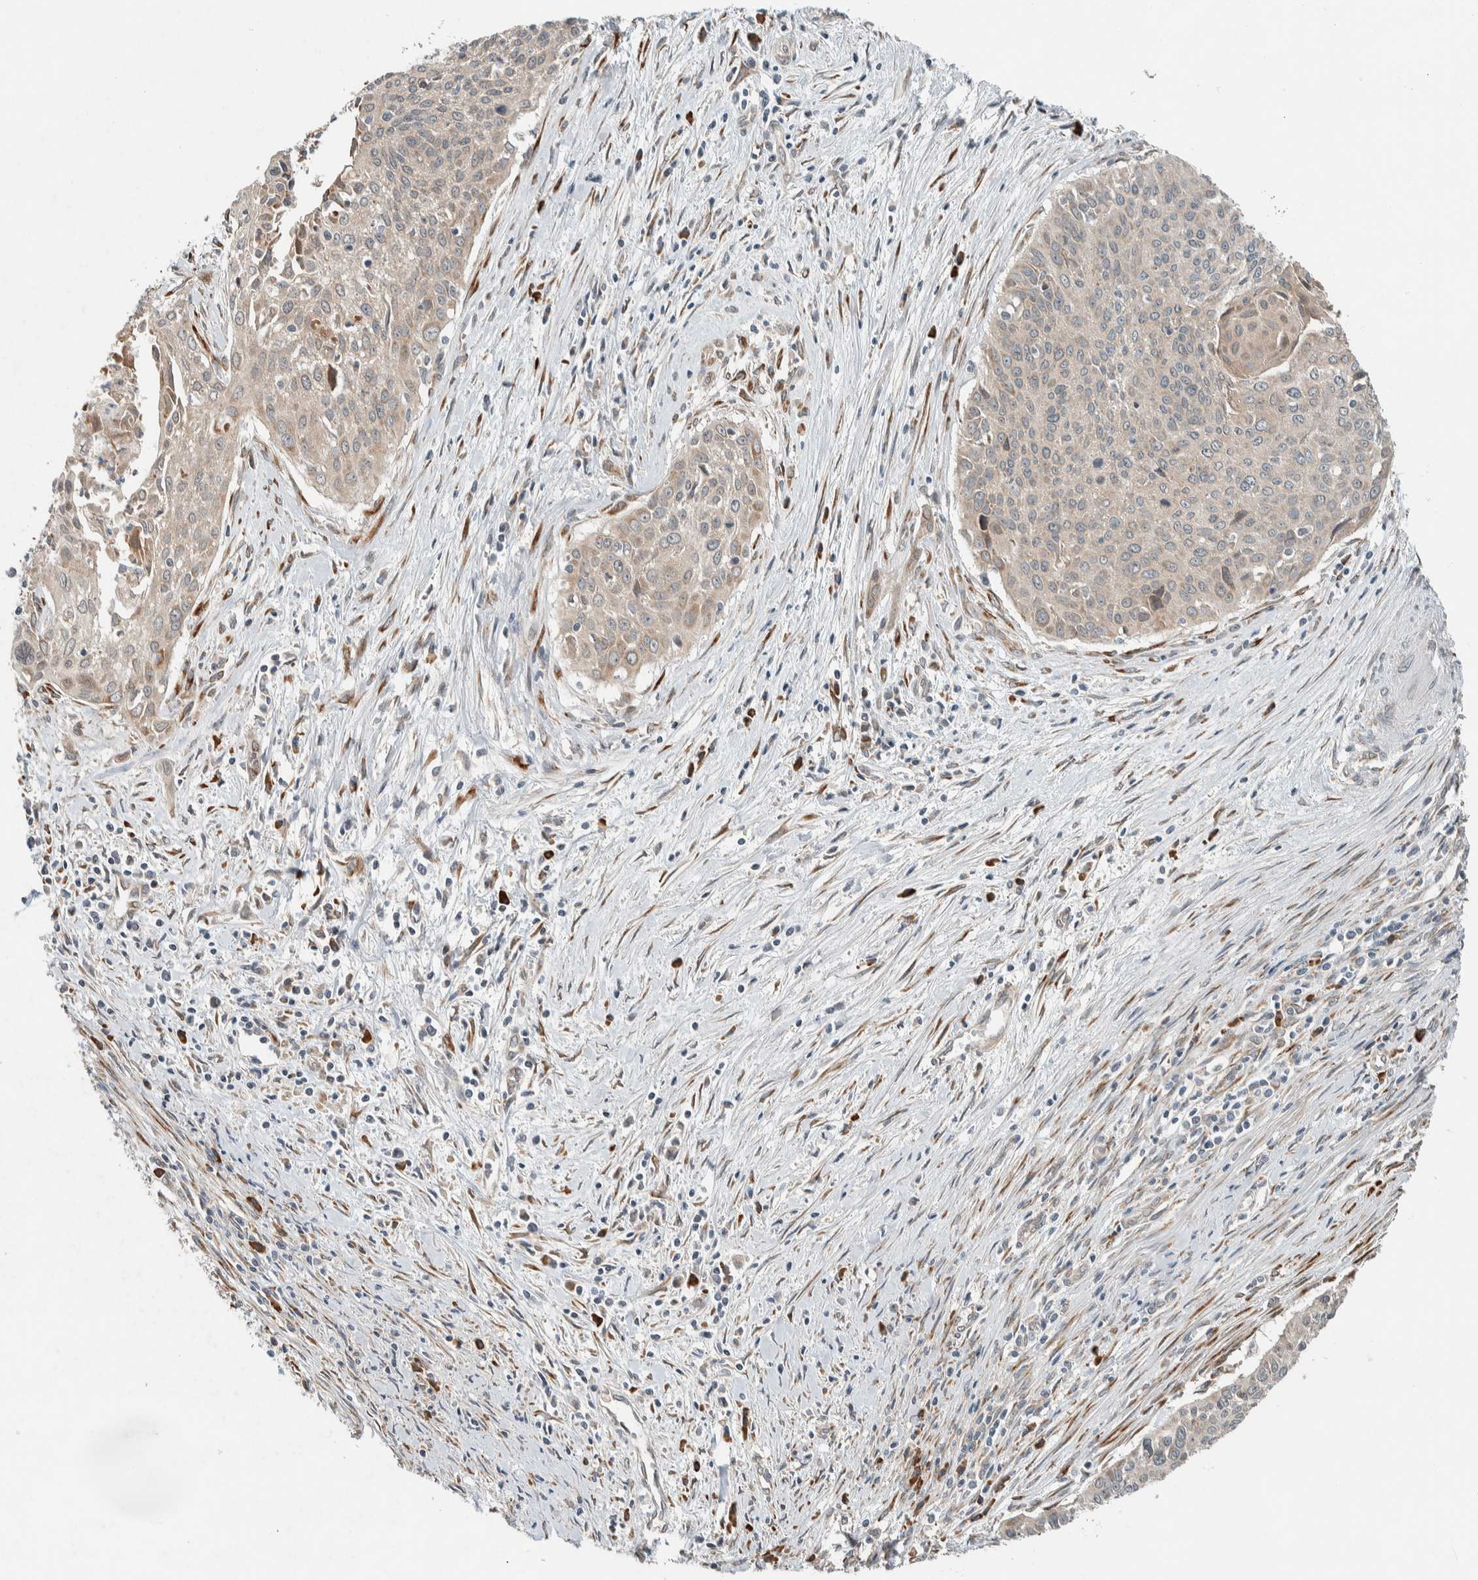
{"staining": {"intensity": "weak", "quantity": ">75%", "location": "cytoplasmic/membranous"}, "tissue": "cervical cancer", "cell_type": "Tumor cells", "image_type": "cancer", "snomed": [{"axis": "morphology", "description": "Squamous cell carcinoma, NOS"}, {"axis": "topography", "description": "Cervix"}], "caption": "IHC of squamous cell carcinoma (cervical) shows low levels of weak cytoplasmic/membranous expression in about >75% of tumor cells.", "gene": "CTBP2", "patient": {"sex": "female", "age": 55}}